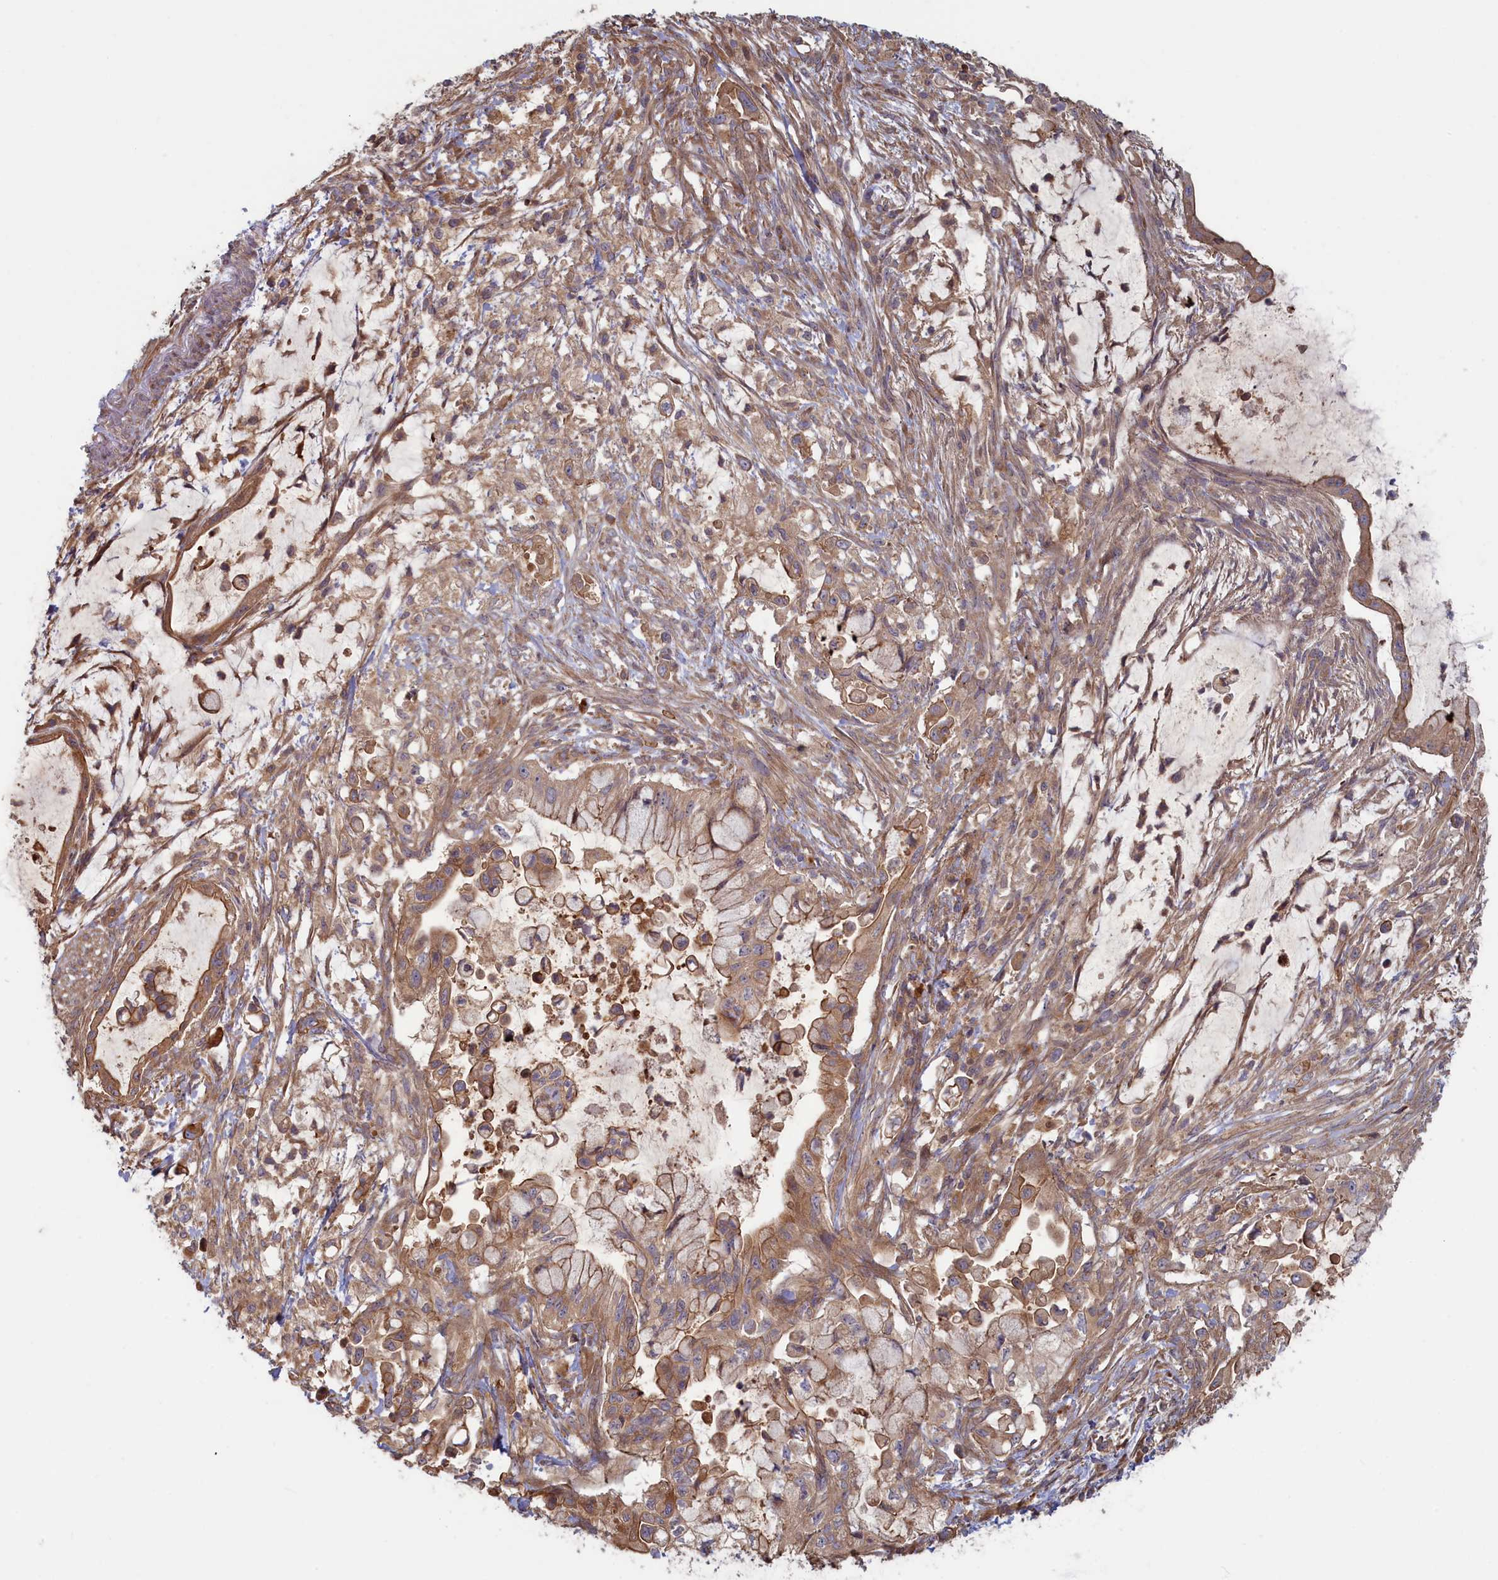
{"staining": {"intensity": "moderate", "quantity": ">75%", "location": "cytoplasmic/membranous"}, "tissue": "pancreatic cancer", "cell_type": "Tumor cells", "image_type": "cancer", "snomed": [{"axis": "morphology", "description": "Adenocarcinoma, NOS"}, {"axis": "topography", "description": "Pancreas"}], "caption": "Pancreatic cancer stained for a protein (brown) displays moderate cytoplasmic/membranous positive positivity in approximately >75% of tumor cells.", "gene": "RILPL1", "patient": {"sex": "male", "age": 48}}